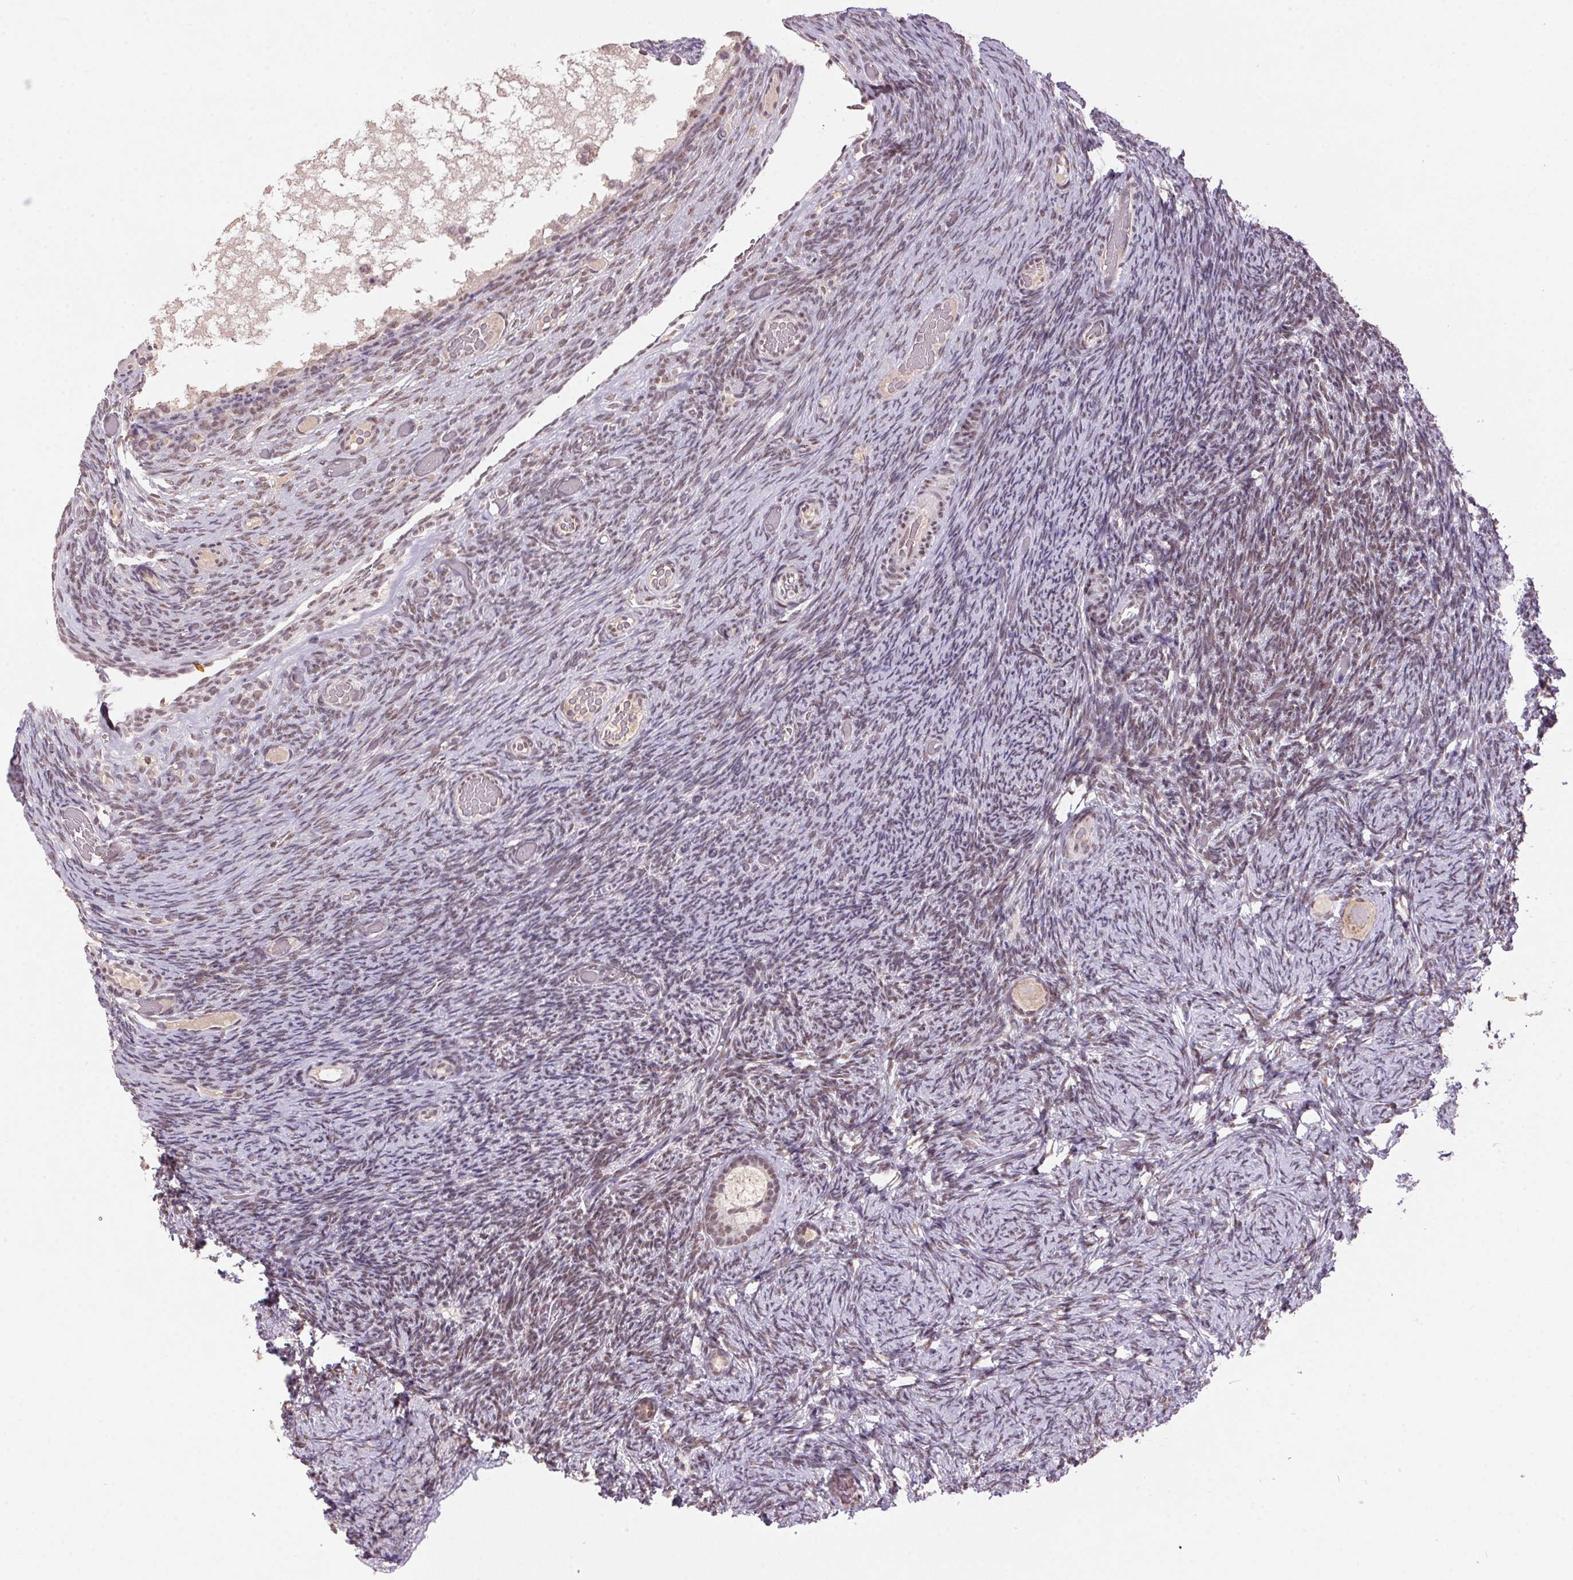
{"staining": {"intensity": "weak", "quantity": ">75%", "location": "nuclear"}, "tissue": "ovary", "cell_type": "Follicle cells", "image_type": "normal", "snomed": [{"axis": "morphology", "description": "Normal tissue, NOS"}, {"axis": "topography", "description": "Ovary"}], "caption": "Unremarkable ovary demonstrates weak nuclear positivity in approximately >75% of follicle cells The staining was performed using DAB (3,3'-diaminobenzidine) to visualize the protein expression in brown, while the nuclei were stained in blue with hematoxylin (Magnification: 20x)..", "gene": "ZBTB4", "patient": {"sex": "female", "age": 34}}